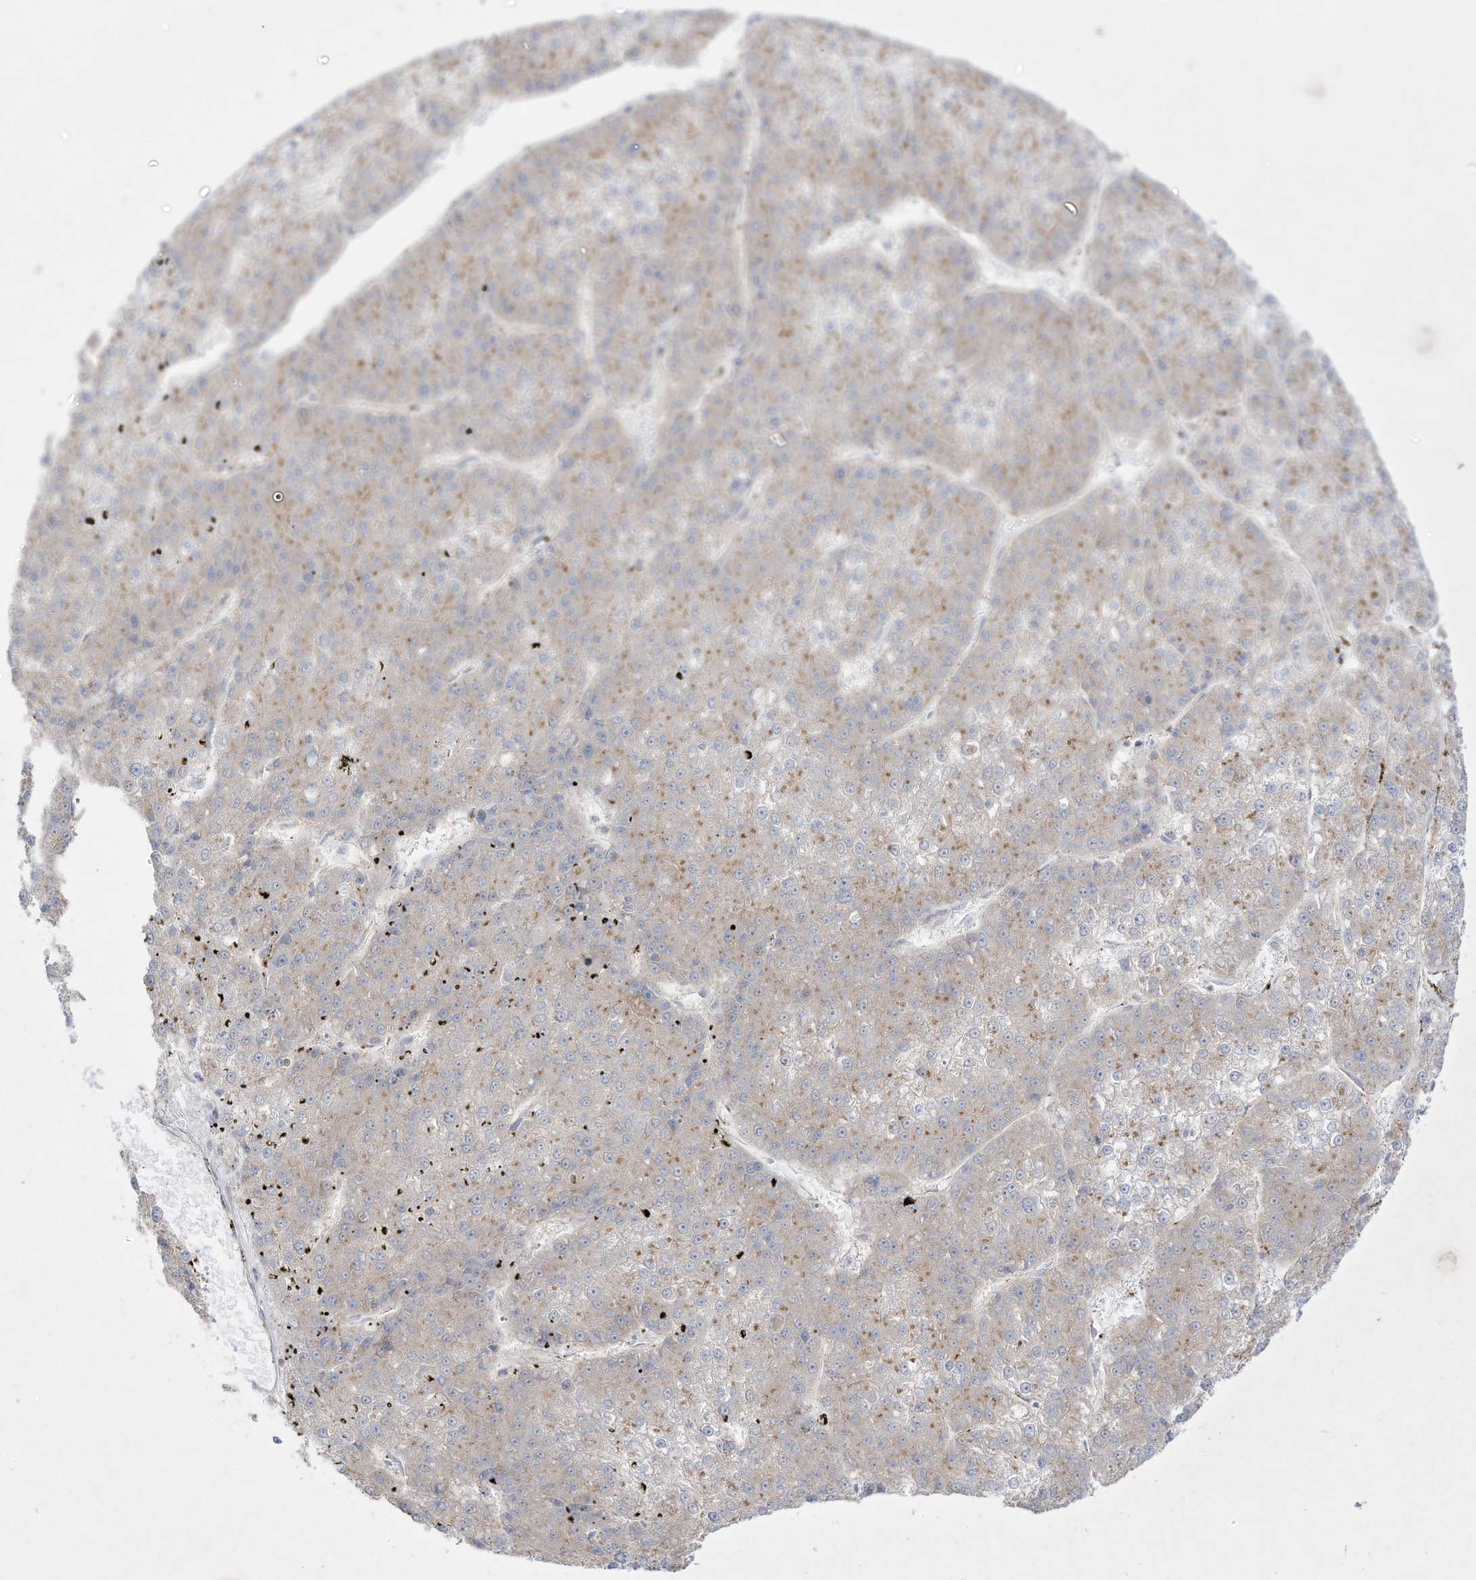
{"staining": {"intensity": "weak", "quantity": "25%-75%", "location": "cytoplasmic/membranous"}, "tissue": "liver cancer", "cell_type": "Tumor cells", "image_type": "cancer", "snomed": [{"axis": "morphology", "description": "Carcinoma, Hepatocellular, NOS"}, {"axis": "topography", "description": "Liver"}], "caption": "Tumor cells display low levels of weak cytoplasmic/membranous expression in approximately 25%-75% of cells in human liver hepatocellular carcinoma.", "gene": "ZGRF1", "patient": {"sex": "female", "age": 73}}